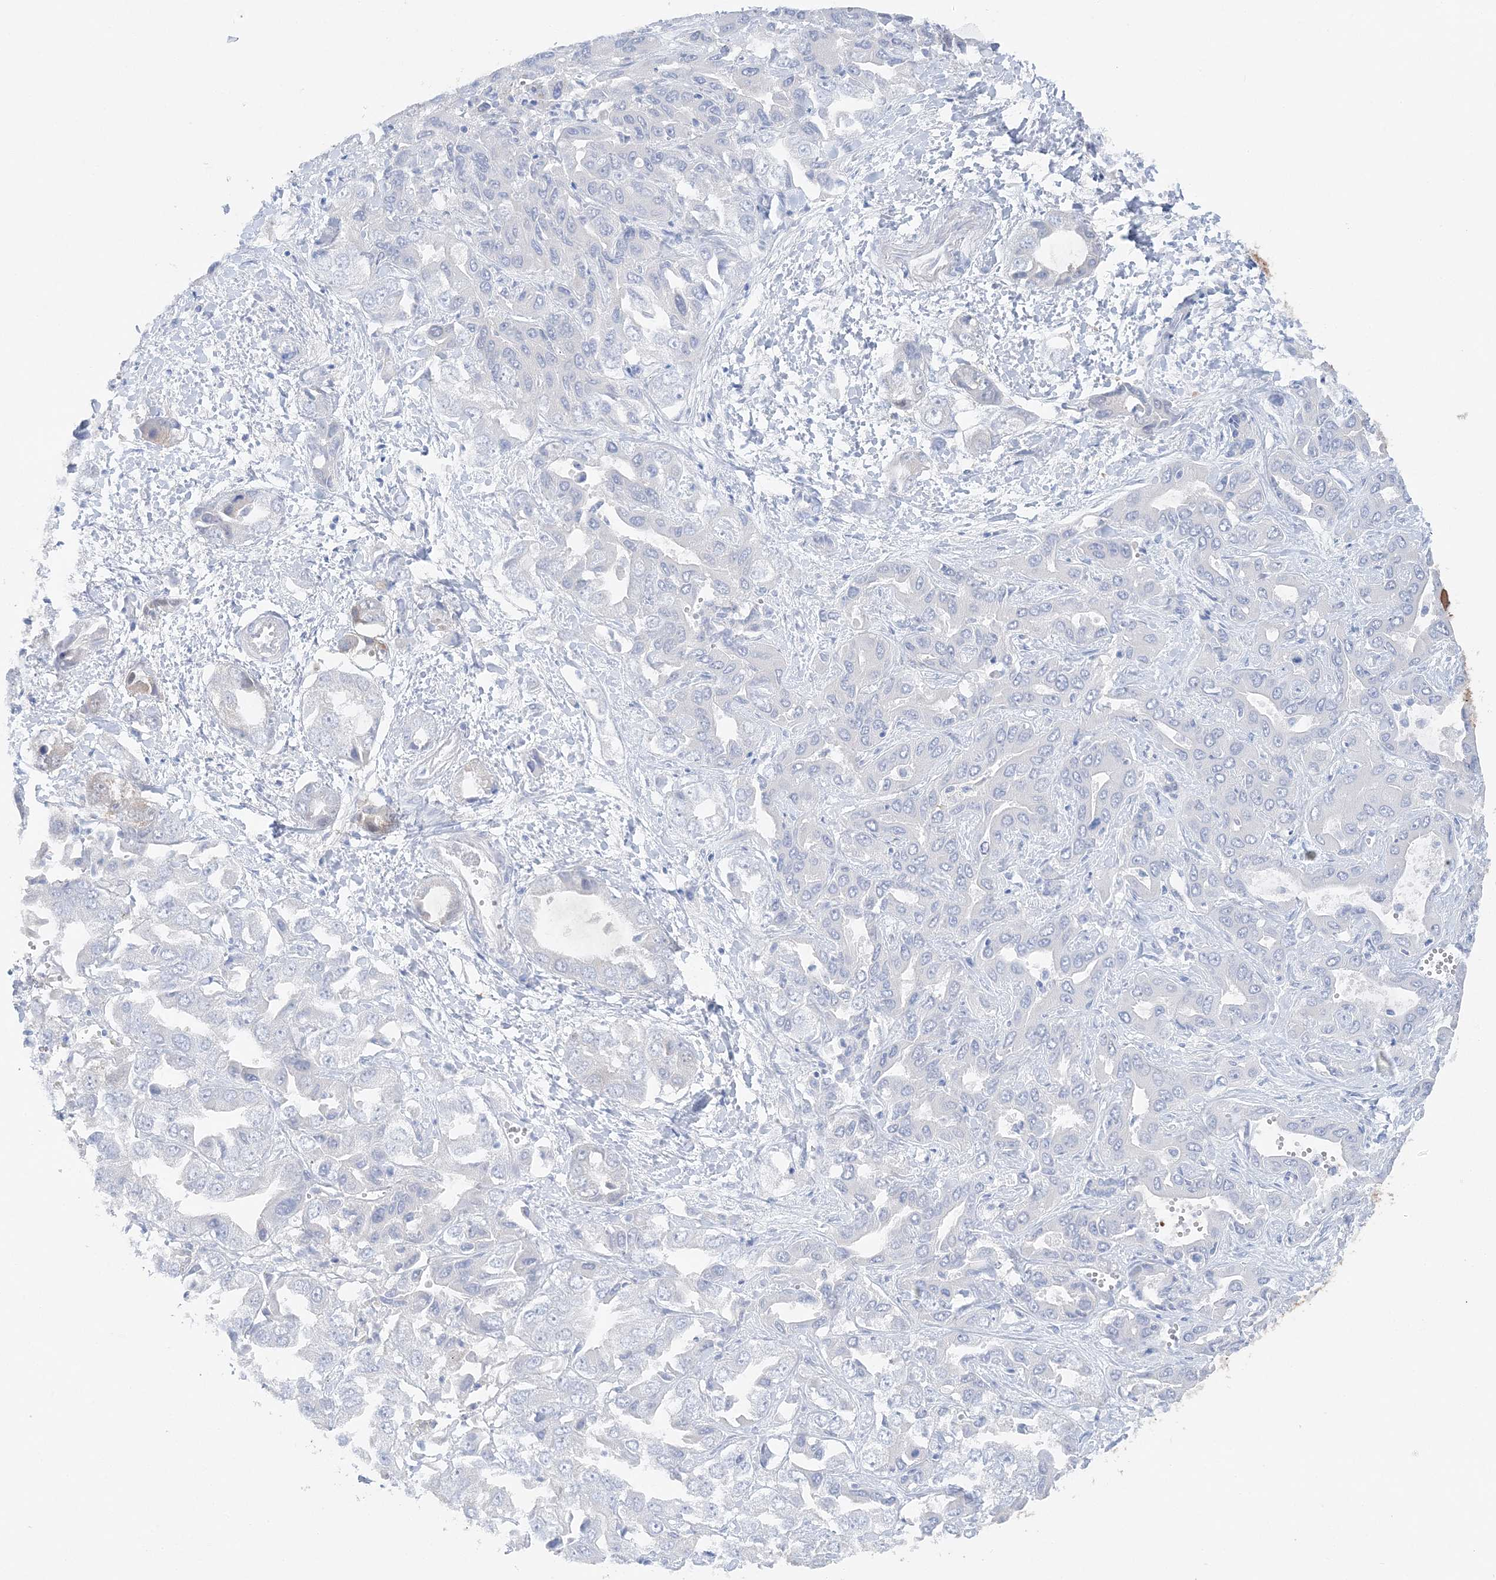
{"staining": {"intensity": "negative", "quantity": "none", "location": "none"}, "tissue": "liver cancer", "cell_type": "Tumor cells", "image_type": "cancer", "snomed": [{"axis": "morphology", "description": "Cholangiocarcinoma"}, {"axis": "topography", "description": "Liver"}], "caption": "A photomicrograph of human liver cholangiocarcinoma is negative for staining in tumor cells.", "gene": "HMGCS1", "patient": {"sex": "female", "age": 52}}